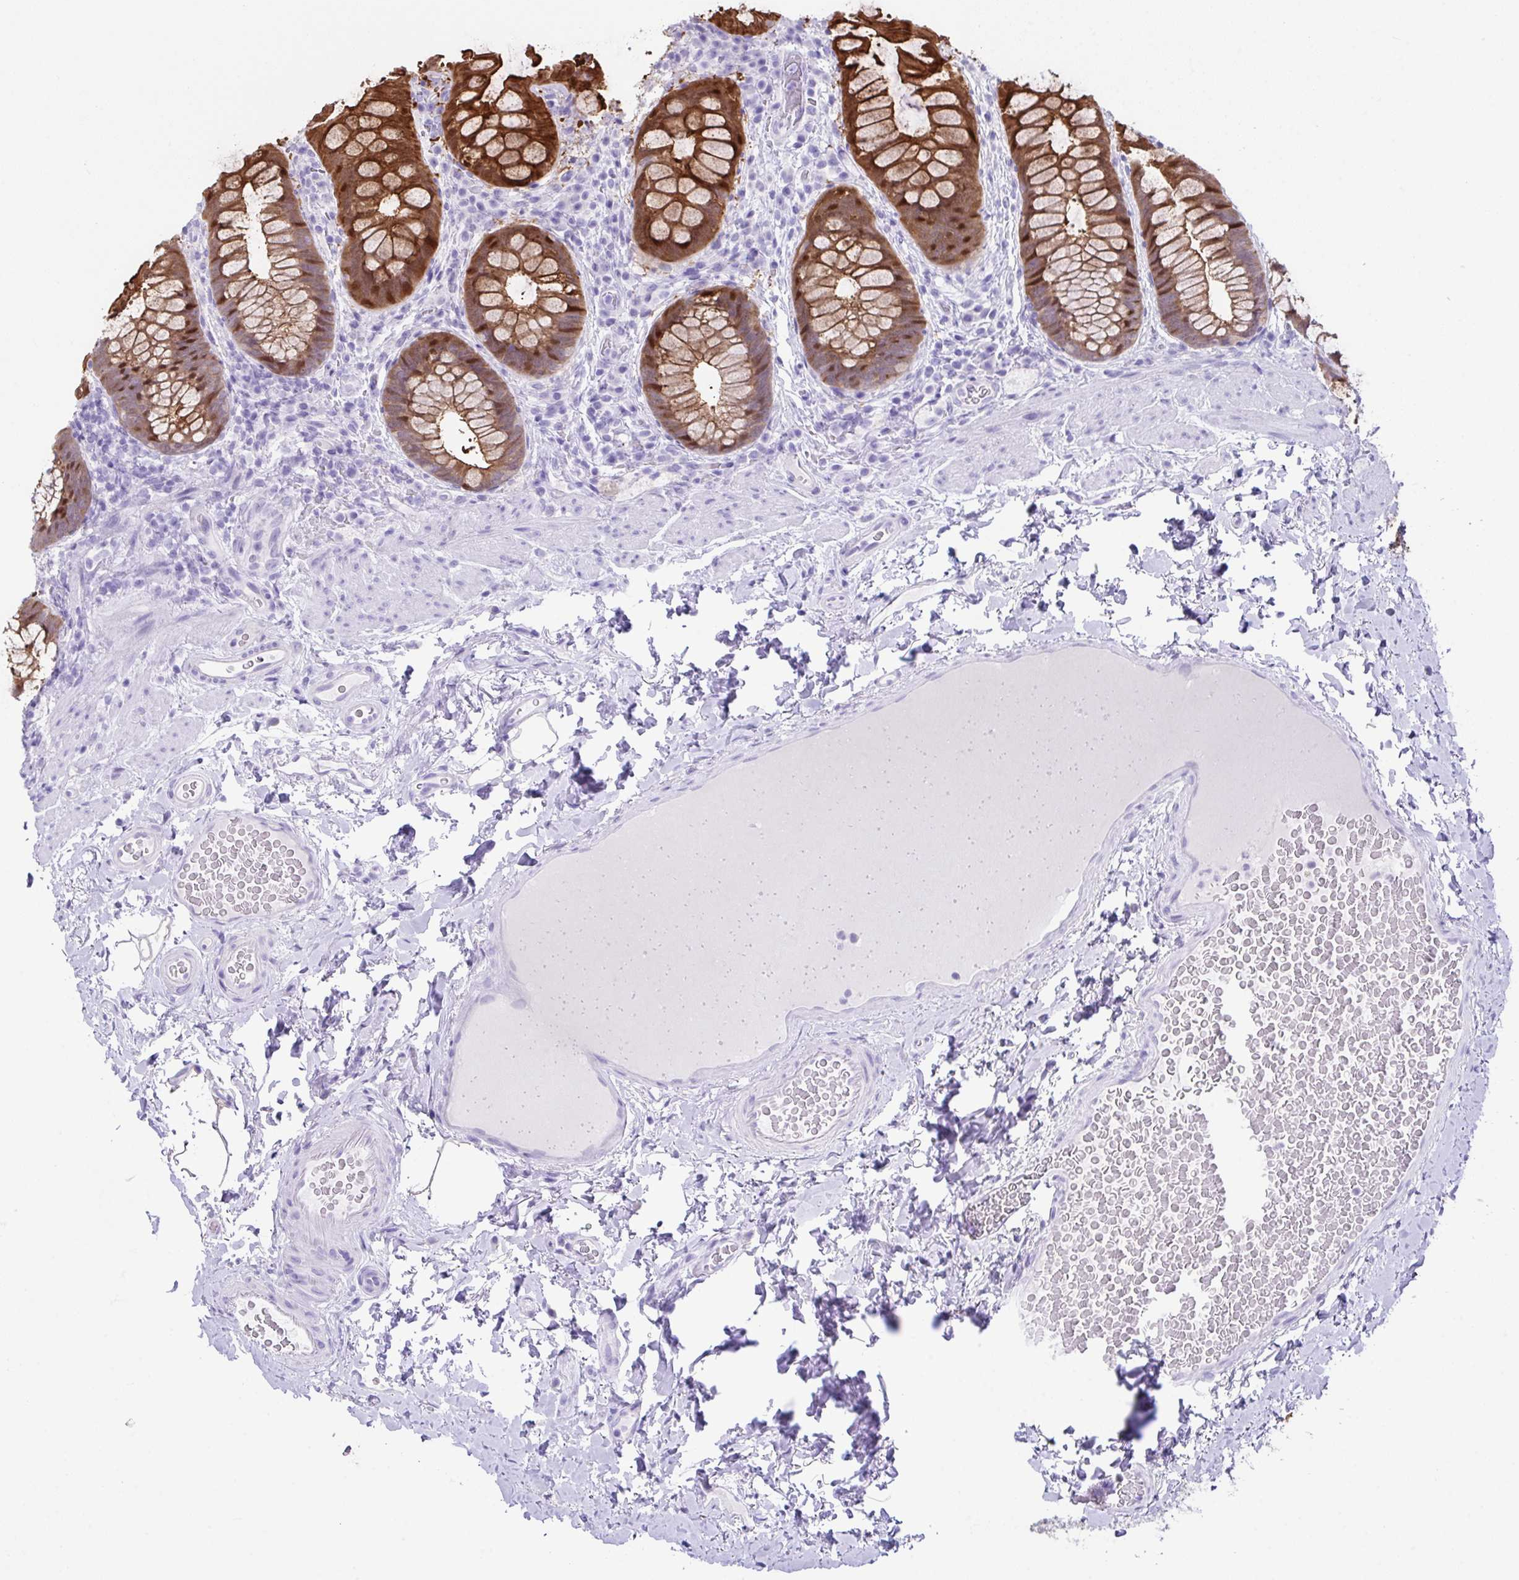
{"staining": {"intensity": "strong", "quantity": ">75%", "location": "cytoplasmic/membranous"}, "tissue": "rectum", "cell_type": "Glandular cells", "image_type": "normal", "snomed": [{"axis": "morphology", "description": "Normal tissue, NOS"}, {"axis": "topography", "description": "Rectum"}], "caption": "High-power microscopy captured an IHC image of unremarkable rectum, revealing strong cytoplasmic/membranous staining in about >75% of glandular cells.", "gene": "LGALS4", "patient": {"sex": "female", "age": 69}}